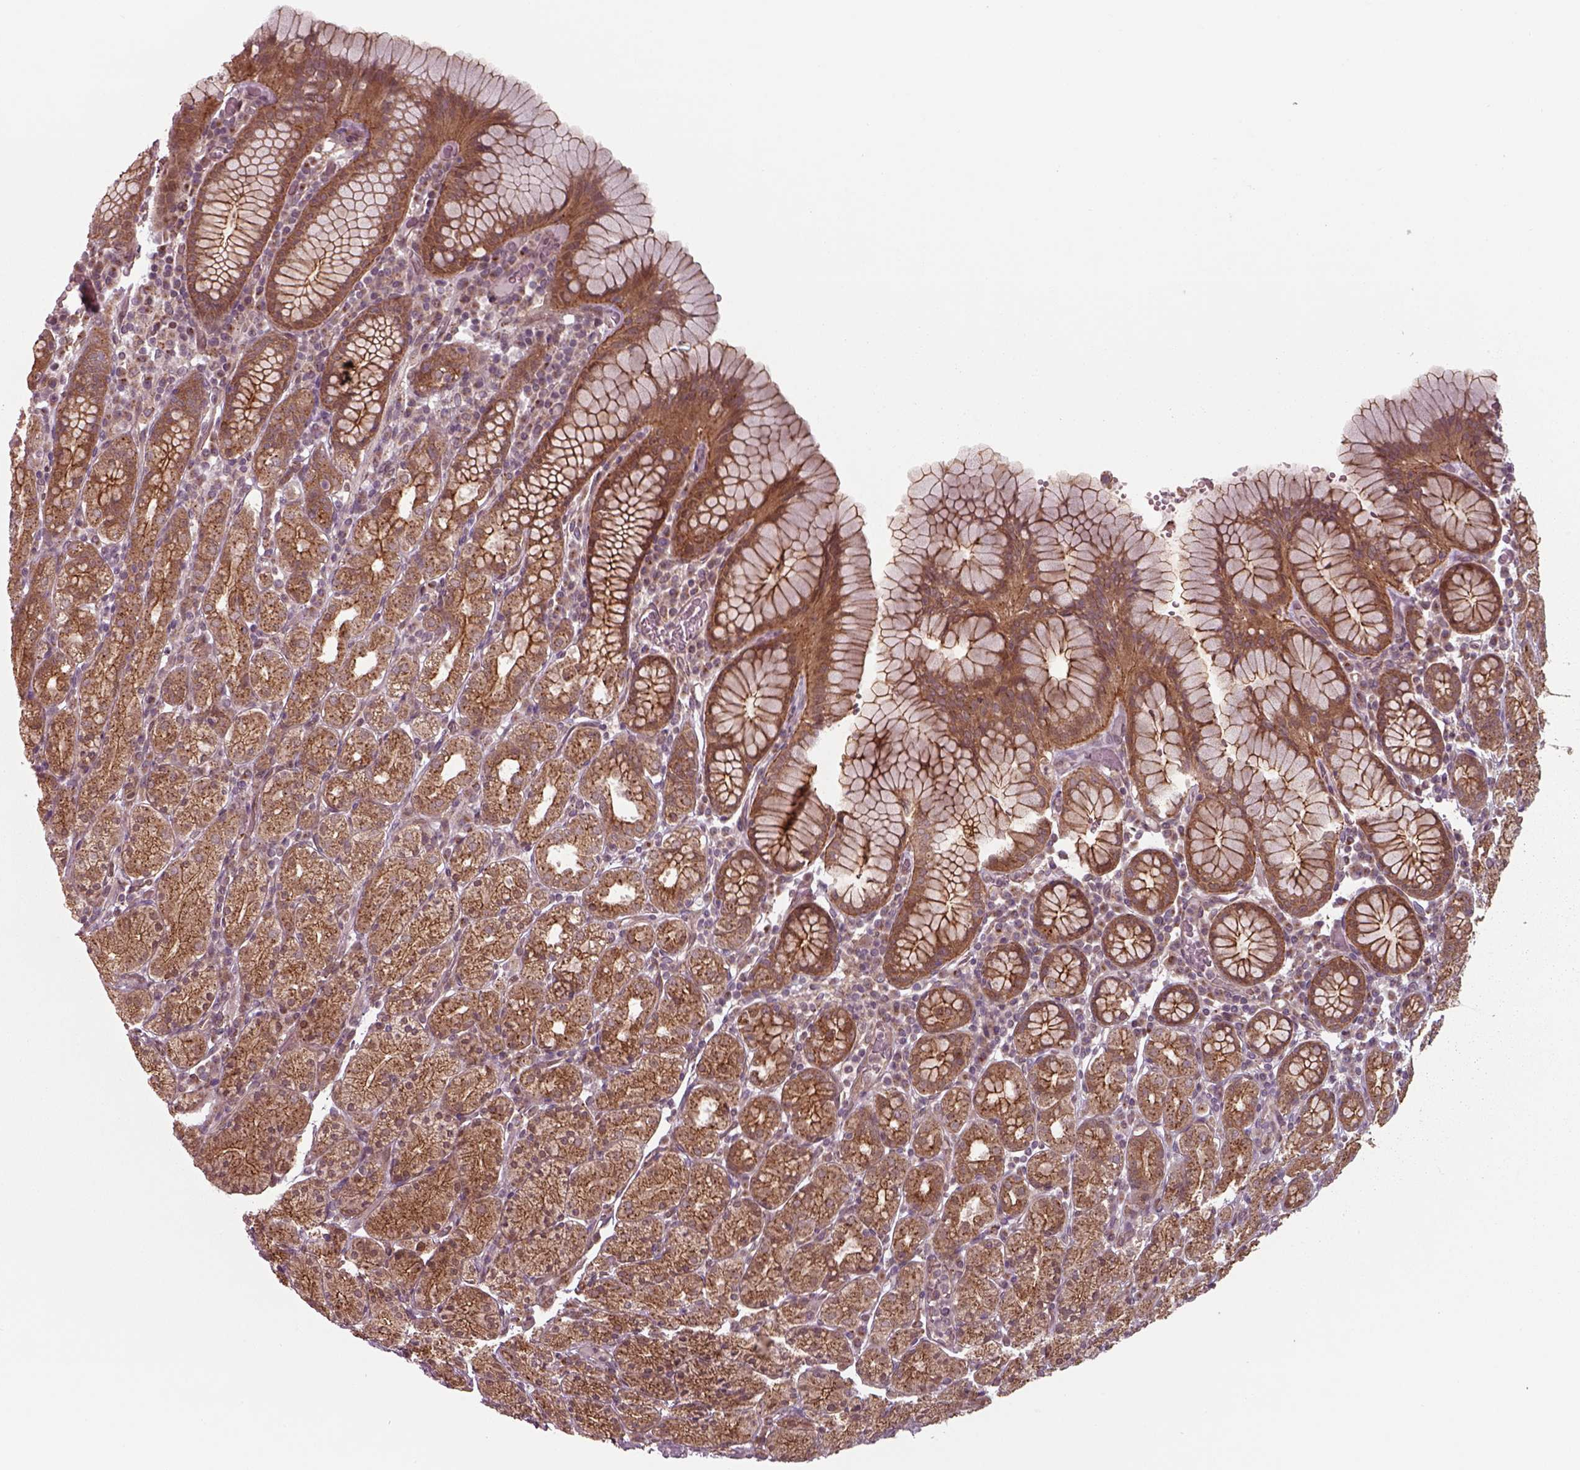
{"staining": {"intensity": "moderate", "quantity": ">75%", "location": "cytoplasmic/membranous"}, "tissue": "stomach", "cell_type": "Glandular cells", "image_type": "normal", "snomed": [{"axis": "morphology", "description": "Normal tissue, NOS"}, {"axis": "topography", "description": "Stomach, upper"}, {"axis": "topography", "description": "Stomach"}], "caption": "This is an image of immunohistochemistry (IHC) staining of normal stomach, which shows moderate staining in the cytoplasmic/membranous of glandular cells.", "gene": "CHMP3", "patient": {"sex": "male", "age": 62}}